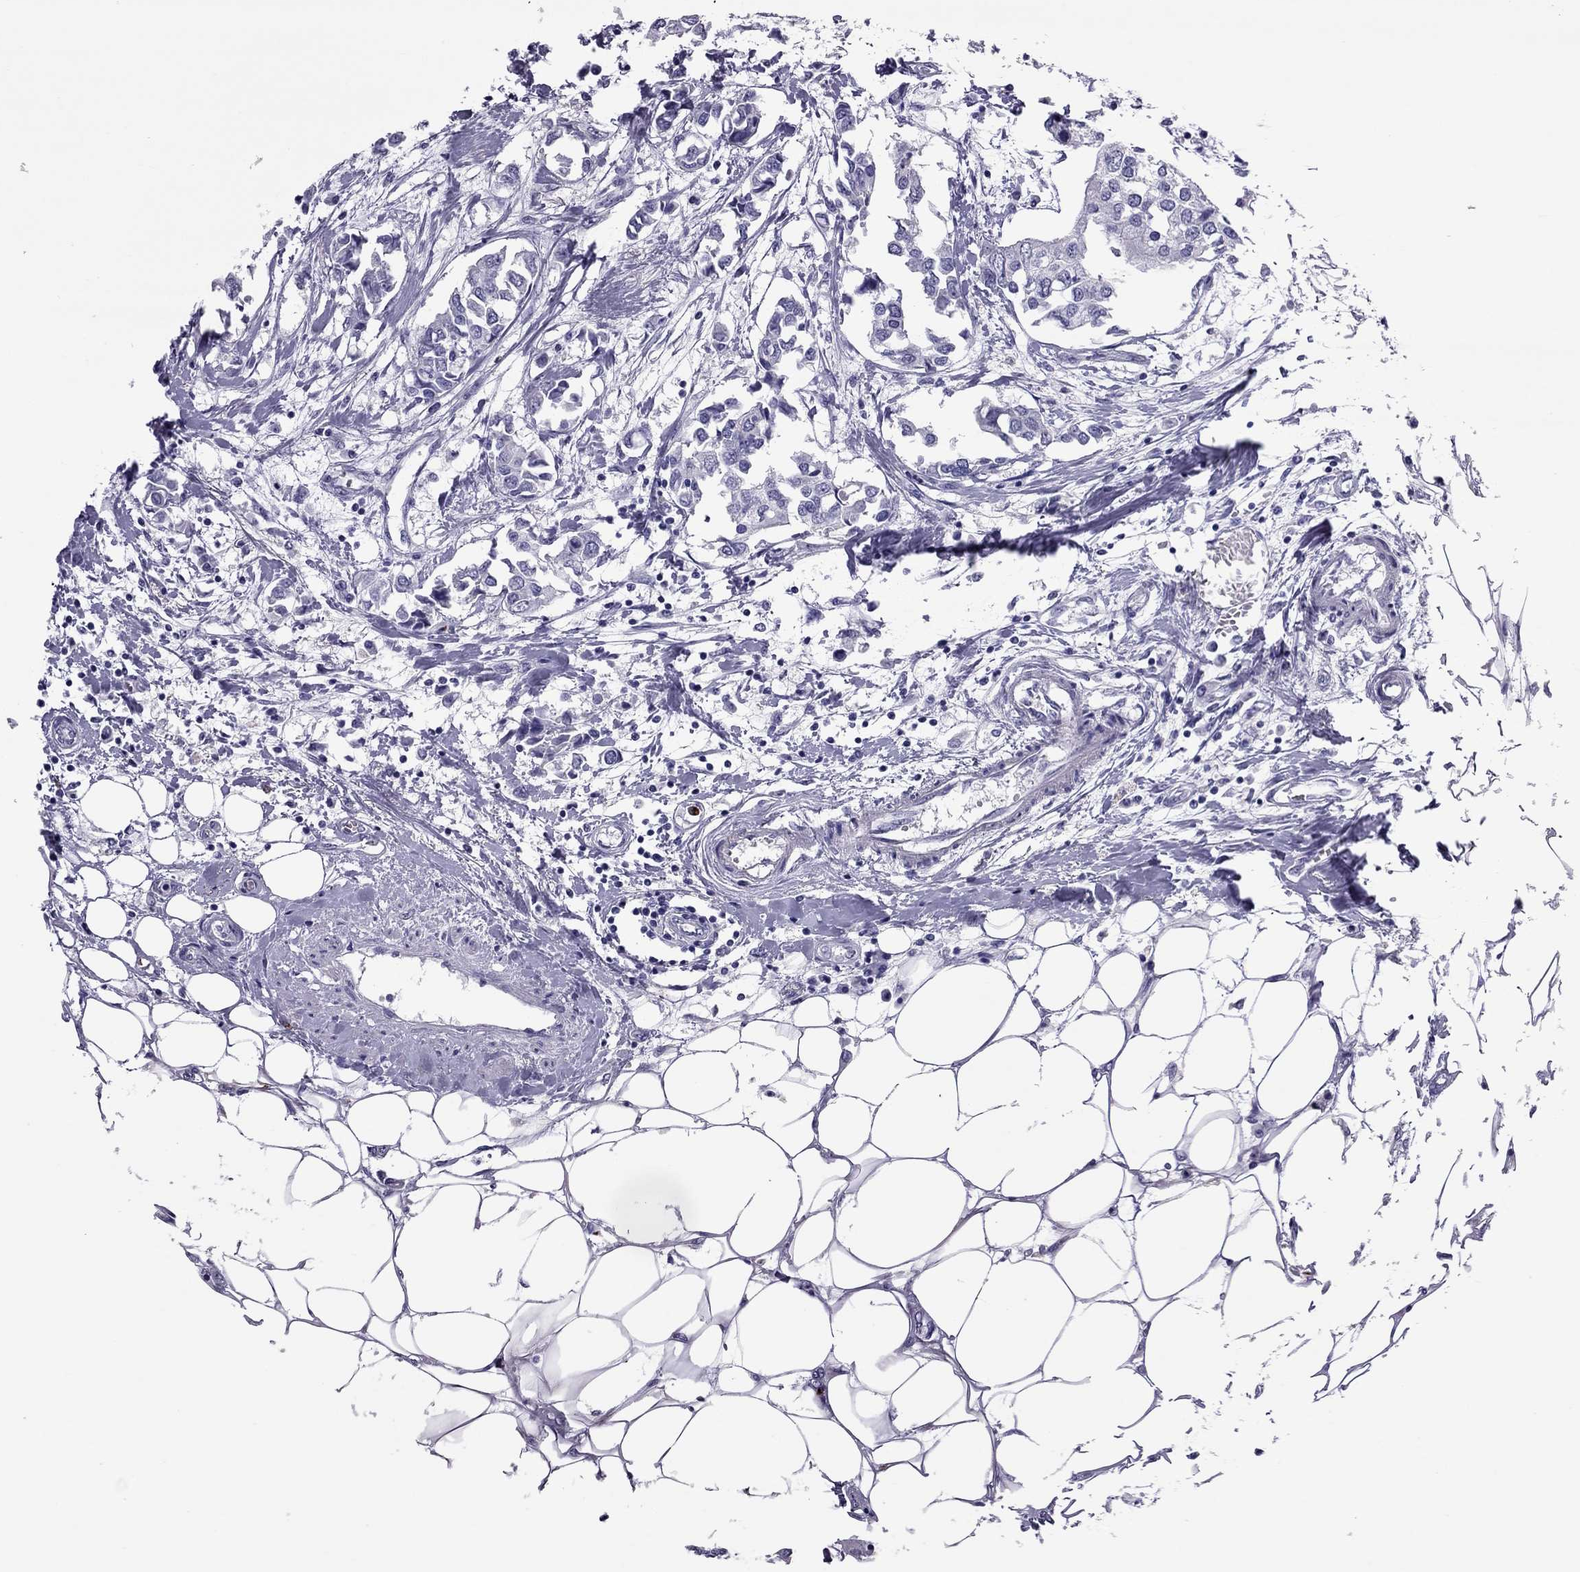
{"staining": {"intensity": "negative", "quantity": "none", "location": "none"}, "tissue": "breast cancer", "cell_type": "Tumor cells", "image_type": "cancer", "snomed": [{"axis": "morphology", "description": "Duct carcinoma"}, {"axis": "topography", "description": "Breast"}], "caption": "Tumor cells are negative for protein expression in human breast cancer (infiltrating ductal carcinoma).", "gene": "CCL27", "patient": {"sex": "female", "age": 83}}